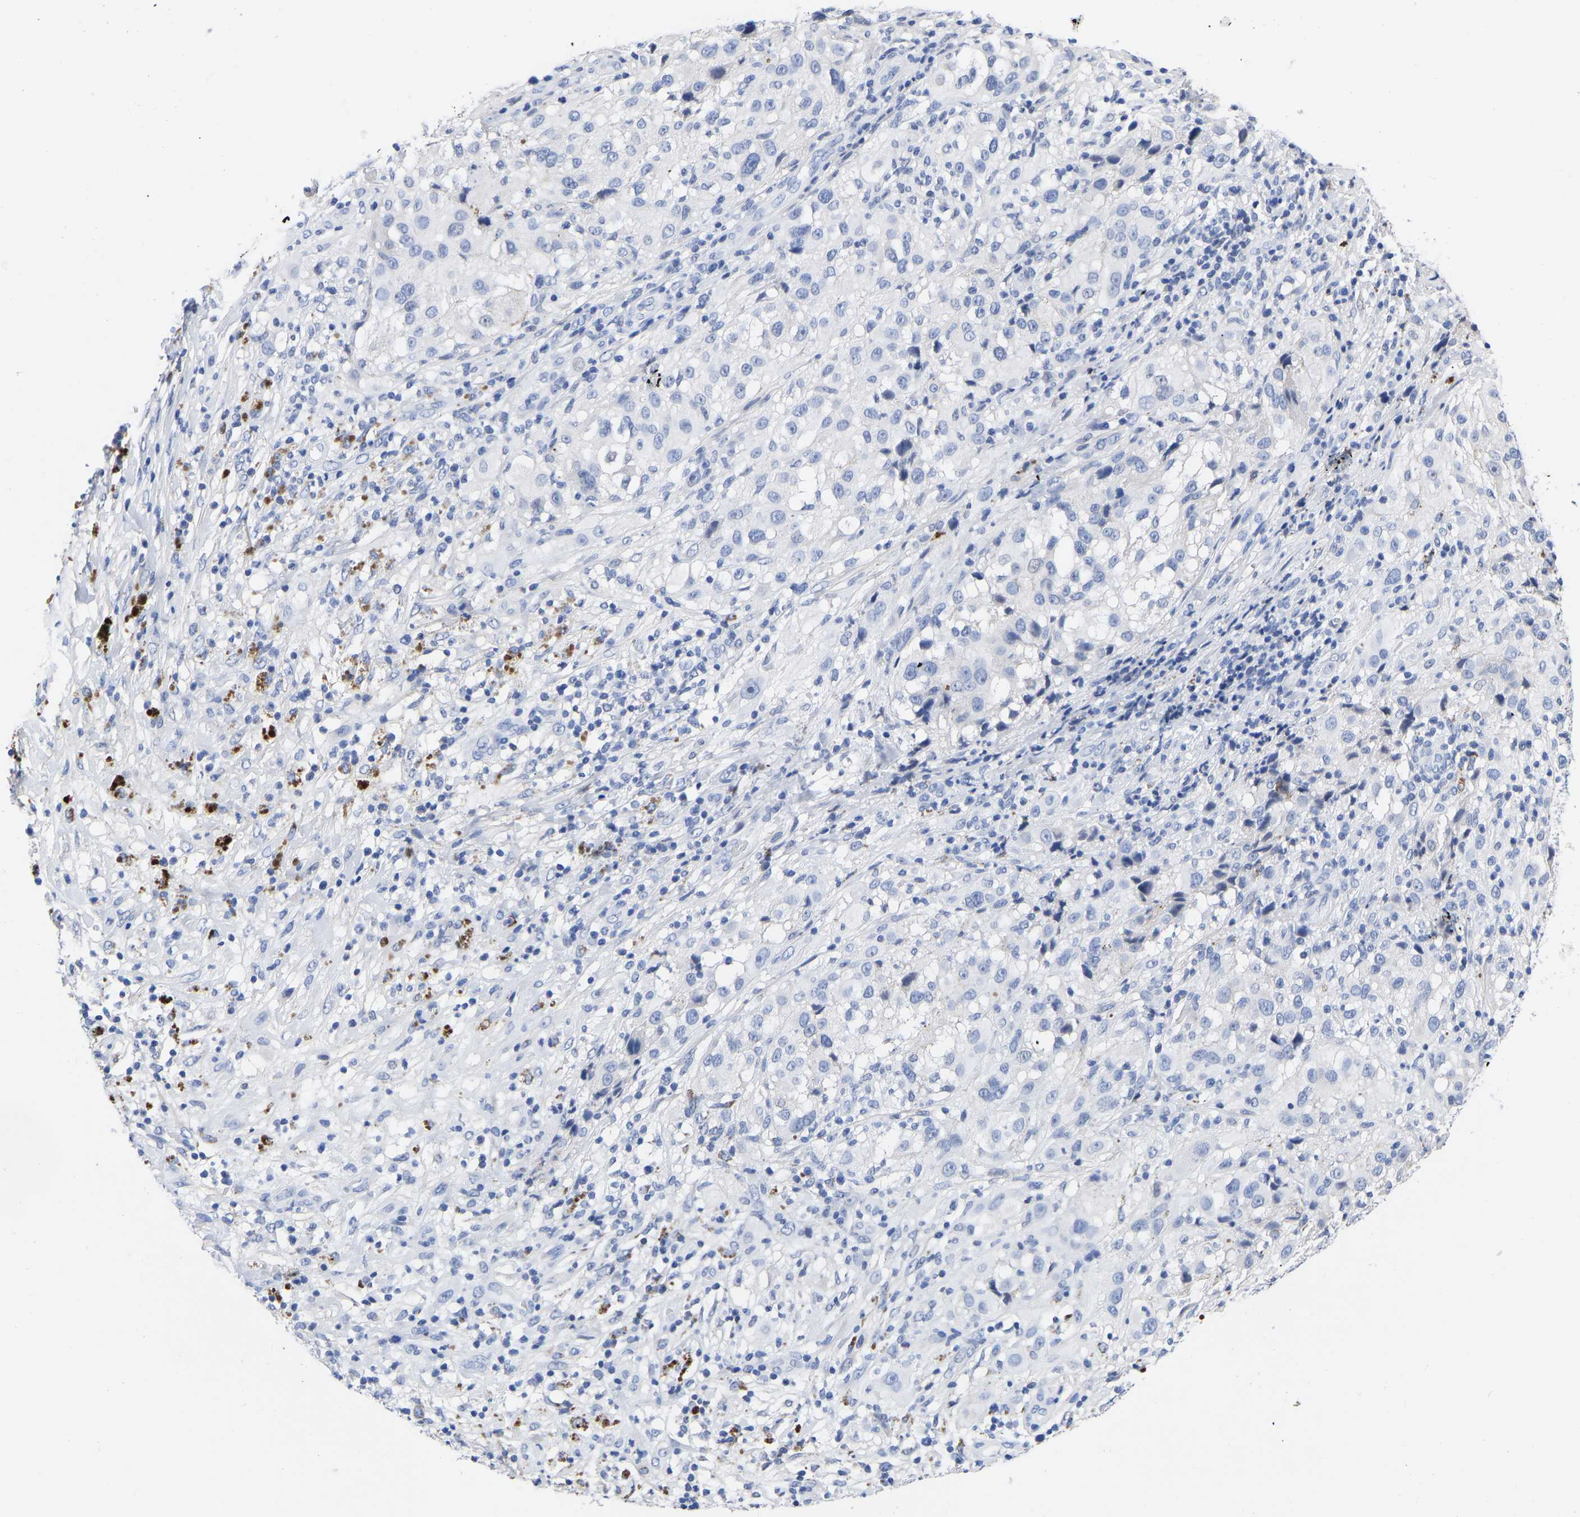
{"staining": {"intensity": "negative", "quantity": "none", "location": "none"}, "tissue": "melanoma", "cell_type": "Tumor cells", "image_type": "cancer", "snomed": [{"axis": "morphology", "description": "Necrosis, NOS"}, {"axis": "morphology", "description": "Malignant melanoma, NOS"}, {"axis": "topography", "description": "Skin"}], "caption": "Immunohistochemistry (IHC) image of neoplastic tissue: malignant melanoma stained with DAB (3,3'-diaminobenzidine) shows no significant protein staining in tumor cells.", "gene": "GPA33", "patient": {"sex": "female", "age": 87}}